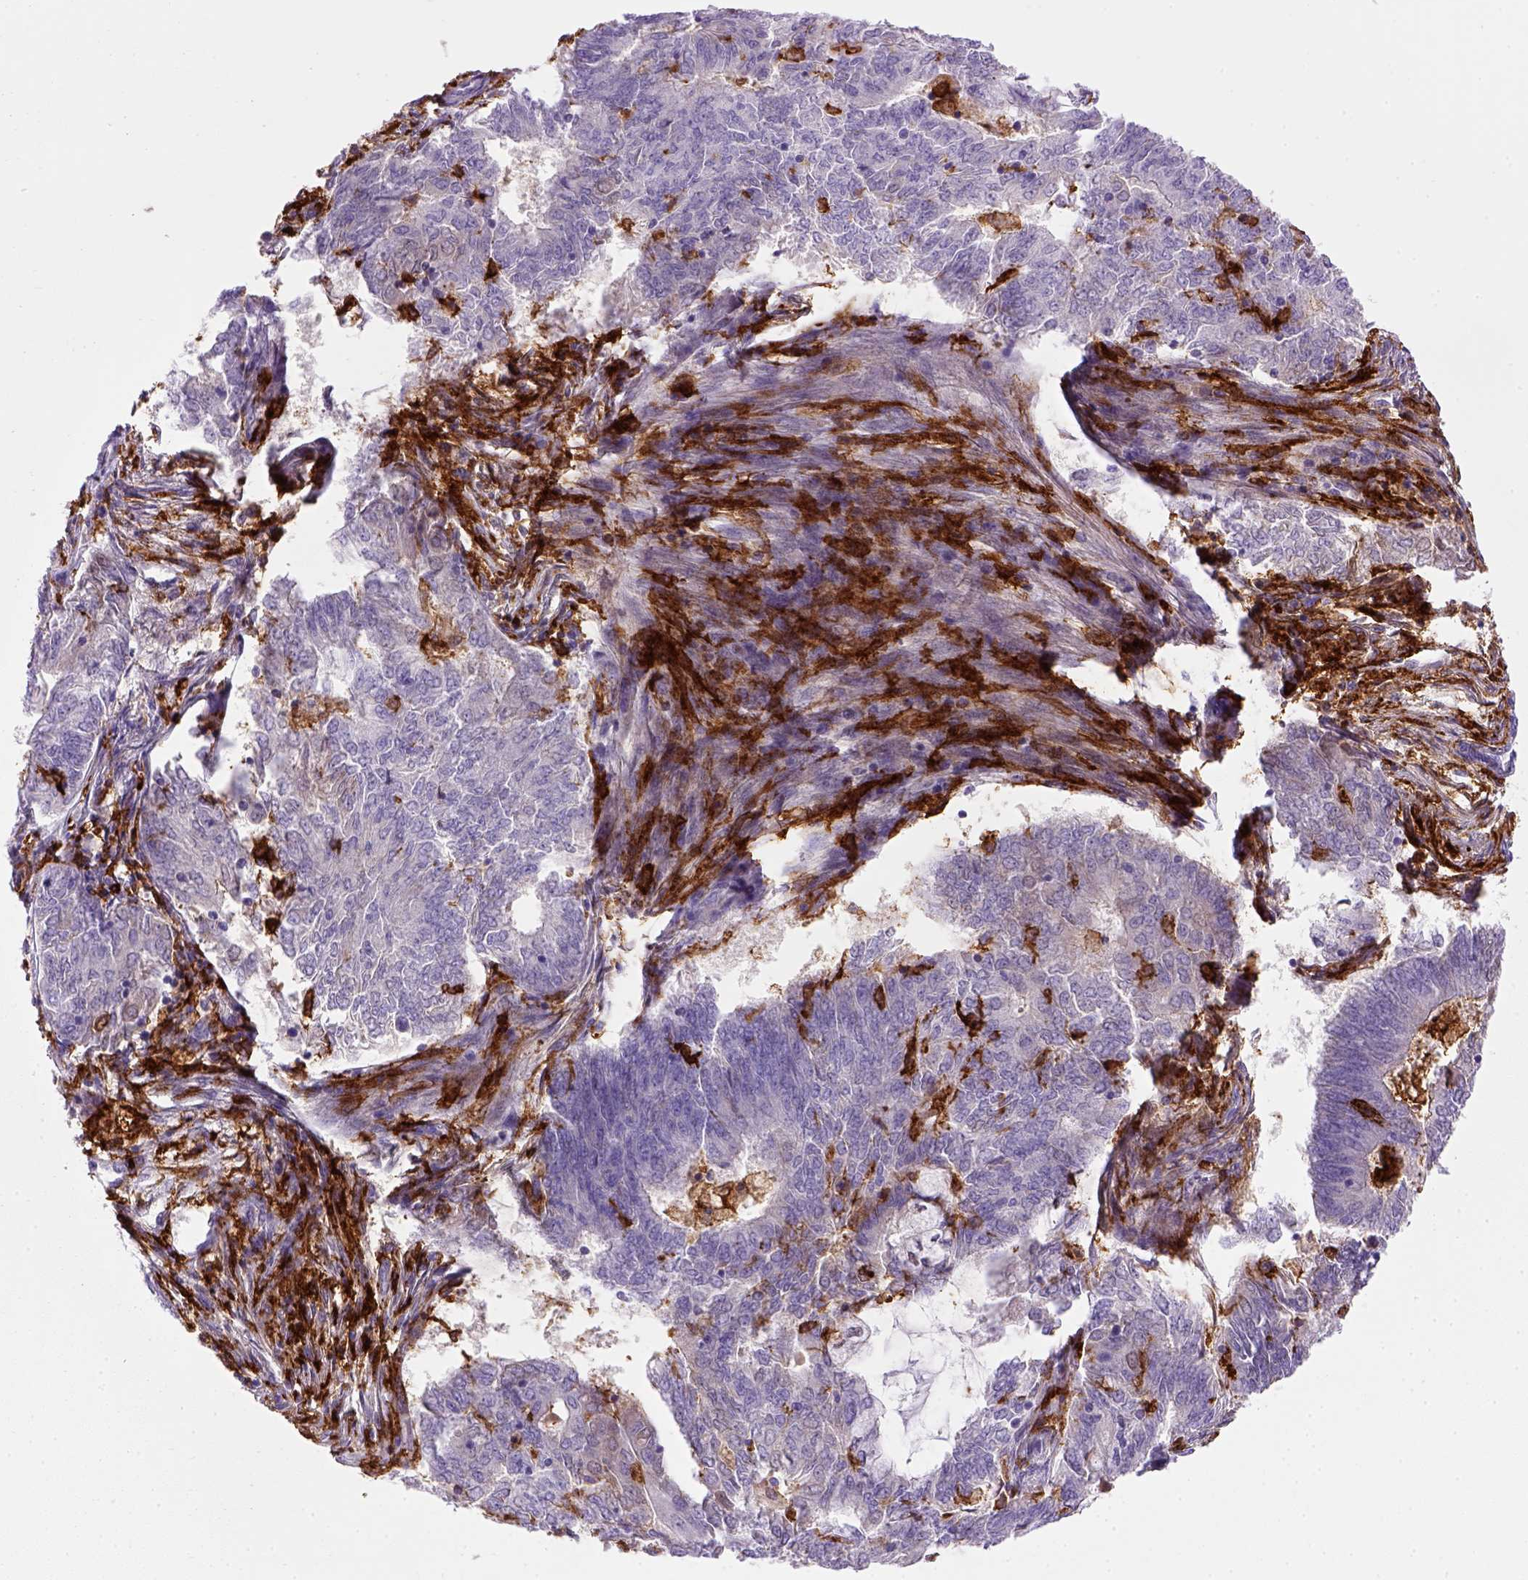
{"staining": {"intensity": "negative", "quantity": "none", "location": "none"}, "tissue": "endometrial cancer", "cell_type": "Tumor cells", "image_type": "cancer", "snomed": [{"axis": "morphology", "description": "Adenocarcinoma, NOS"}, {"axis": "topography", "description": "Endometrium"}], "caption": "High power microscopy histopathology image of an immunohistochemistry image of endometrial adenocarcinoma, revealing no significant staining in tumor cells.", "gene": "CD14", "patient": {"sex": "female", "age": 62}}